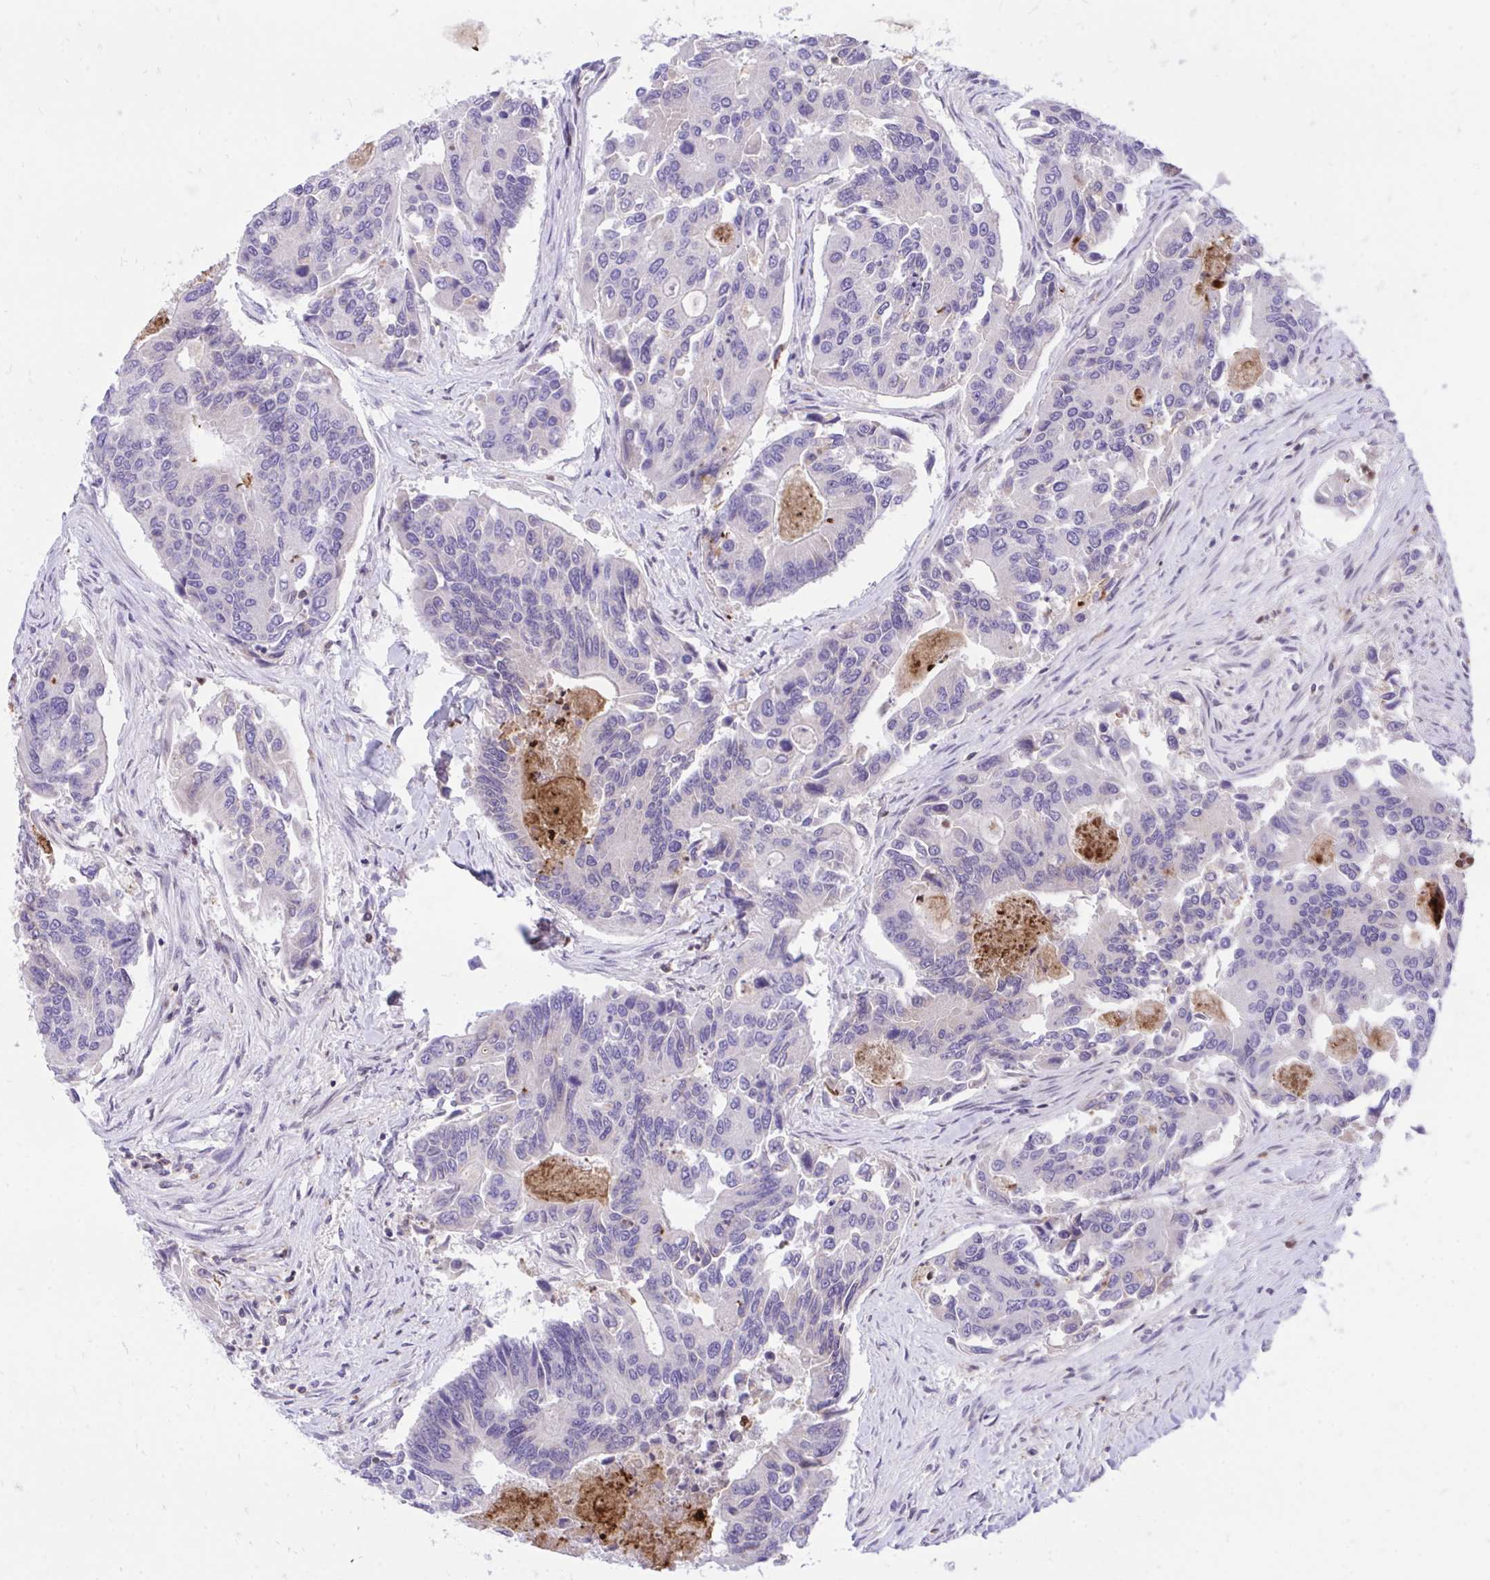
{"staining": {"intensity": "negative", "quantity": "none", "location": "none"}, "tissue": "colorectal cancer", "cell_type": "Tumor cells", "image_type": "cancer", "snomed": [{"axis": "morphology", "description": "Adenocarcinoma, NOS"}, {"axis": "topography", "description": "Colon"}], "caption": "The immunohistochemistry (IHC) micrograph has no significant positivity in tumor cells of colorectal adenocarcinoma tissue.", "gene": "CXCL8", "patient": {"sex": "female", "age": 67}}